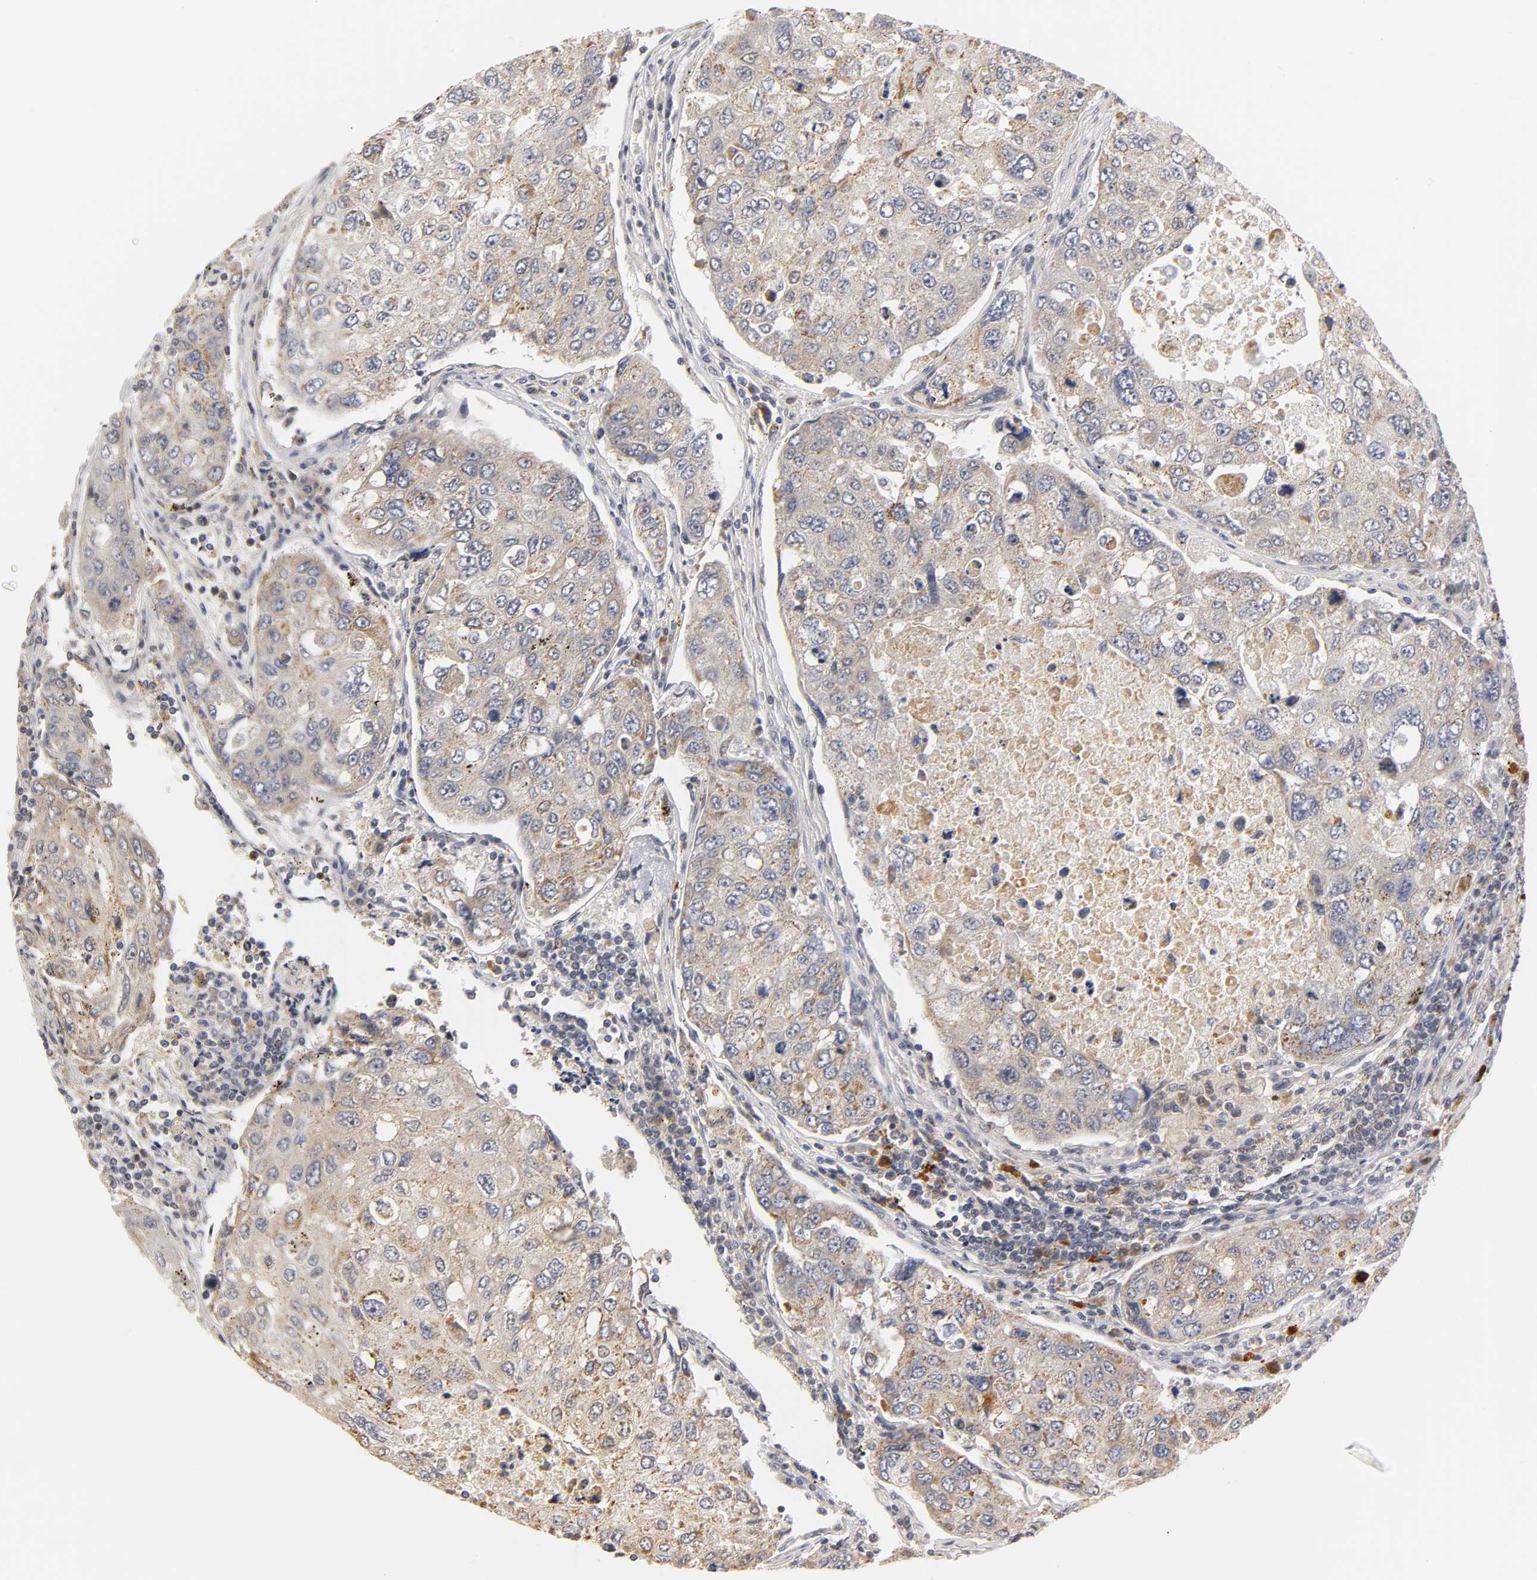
{"staining": {"intensity": "moderate", "quantity": ">75%", "location": "cytoplasmic/membranous"}, "tissue": "urothelial cancer", "cell_type": "Tumor cells", "image_type": "cancer", "snomed": [{"axis": "morphology", "description": "Urothelial carcinoma, High grade"}, {"axis": "topography", "description": "Lymph node"}, {"axis": "topography", "description": "Urinary bladder"}], "caption": "Immunohistochemistry (IHC) photomicrograph of neoplastic tissue: human high-grade urothelial carcinoma stained using immunohistochemistry displays medium levels of moderate protein expression localized specifically in the cytoplasmic/membranous of tumor cells, appearing as a cytoplasmic/membranous brown color.", "gene": "GSTZ1", "patient": {"sex": "male", "age": 51}}